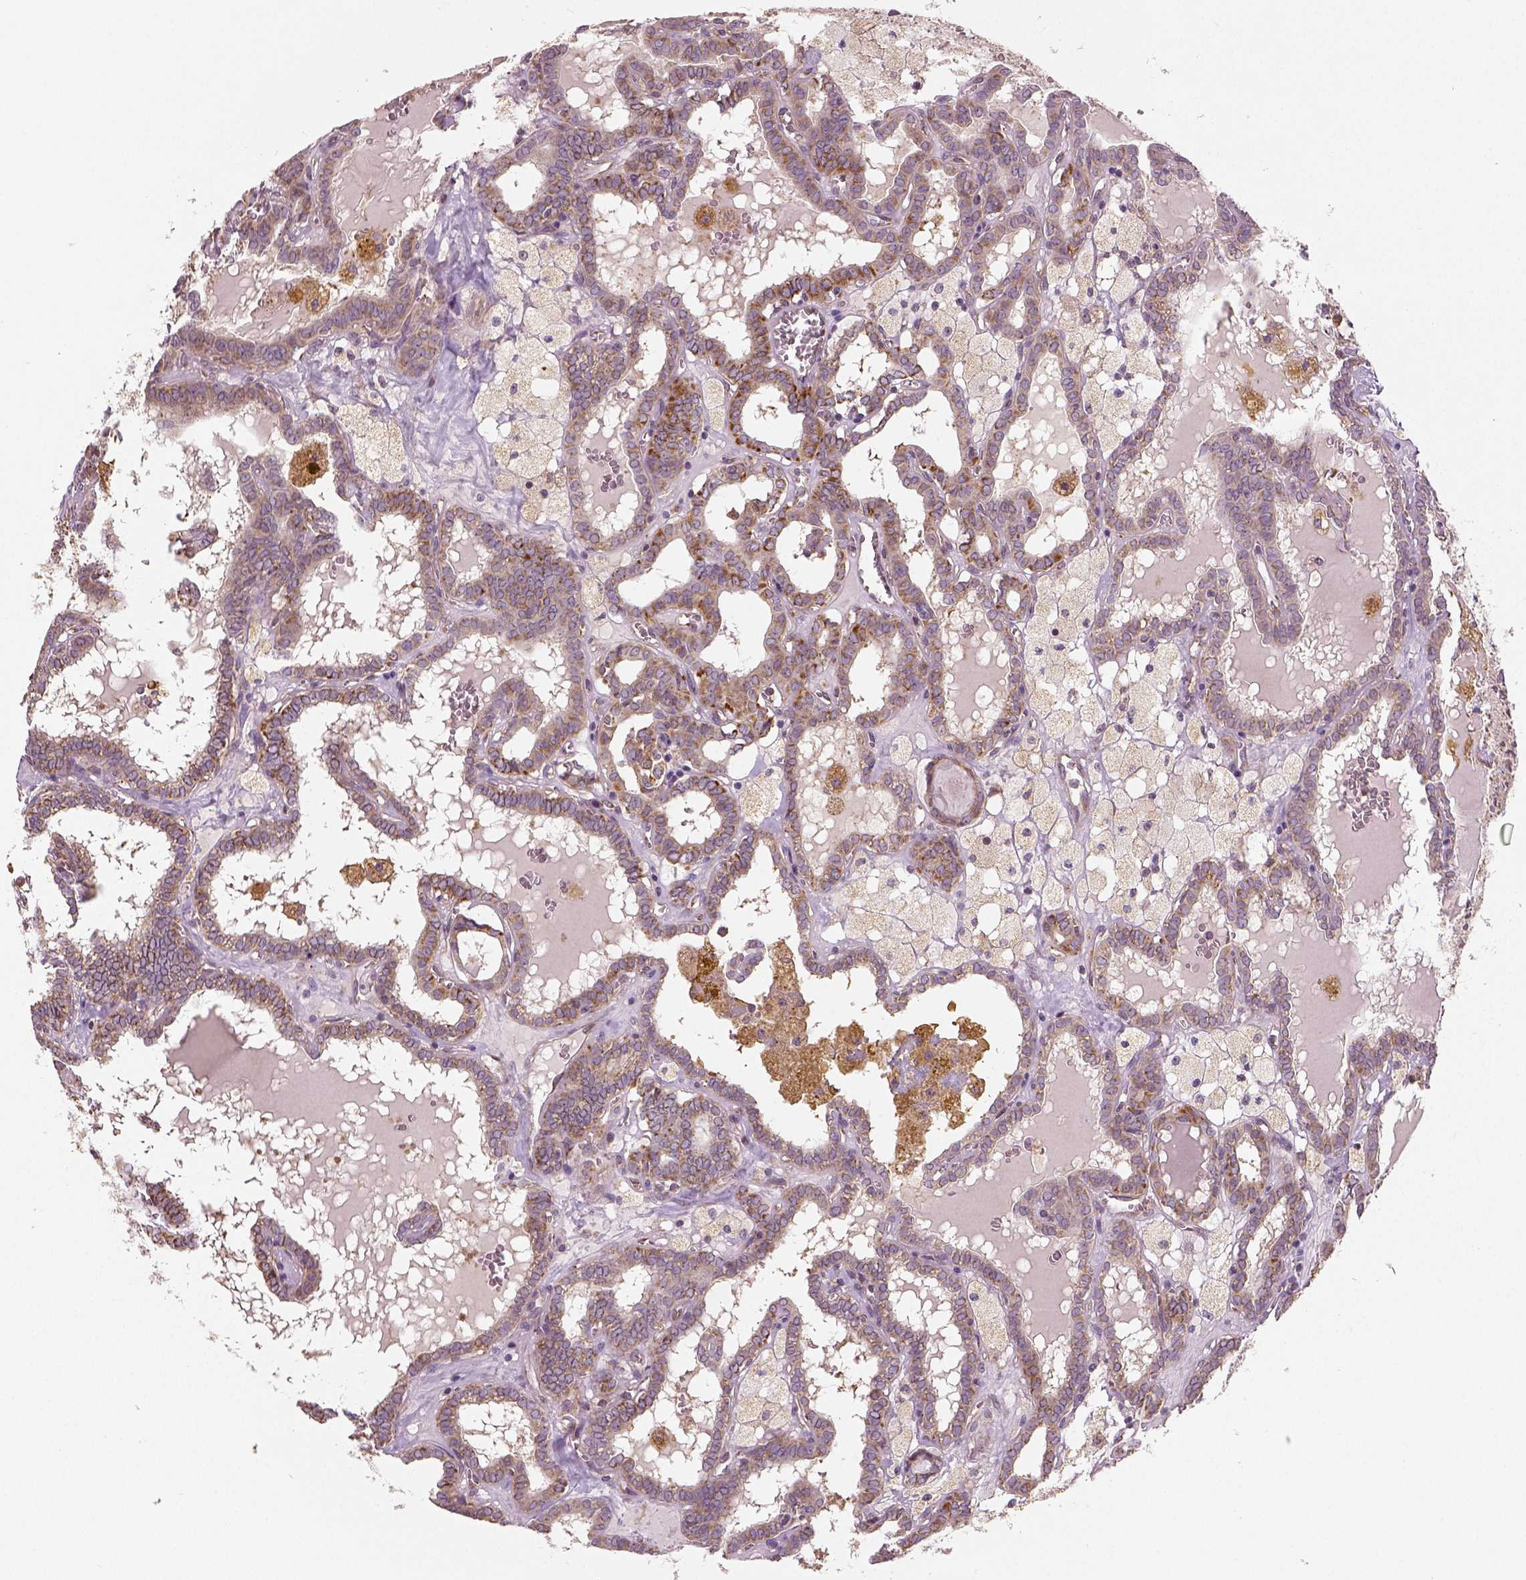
{"staining": {"intensity": "moderate", "quantity": ">75%", "location": "cytoplasmic/membranous"}, "tissue": "thyroid cancer", "cell_type": "Tumor cells", "image_type": "cancer", "snomed": [{"axis": "morphology", "description": "Papillary adenocarcinoma, NOS"}, {"axis": "topography", "description": "Thyroid gland"}], "caption": "Immunohistochemistry of human thyroid cancer (papillary adenocarcinoma) reveals medium levels of moderate cytoplasmic/membranous expression in about >75% of tumor cells.", "gene": "PGAM5", "patient": {"sex": "female", "age": 39}}